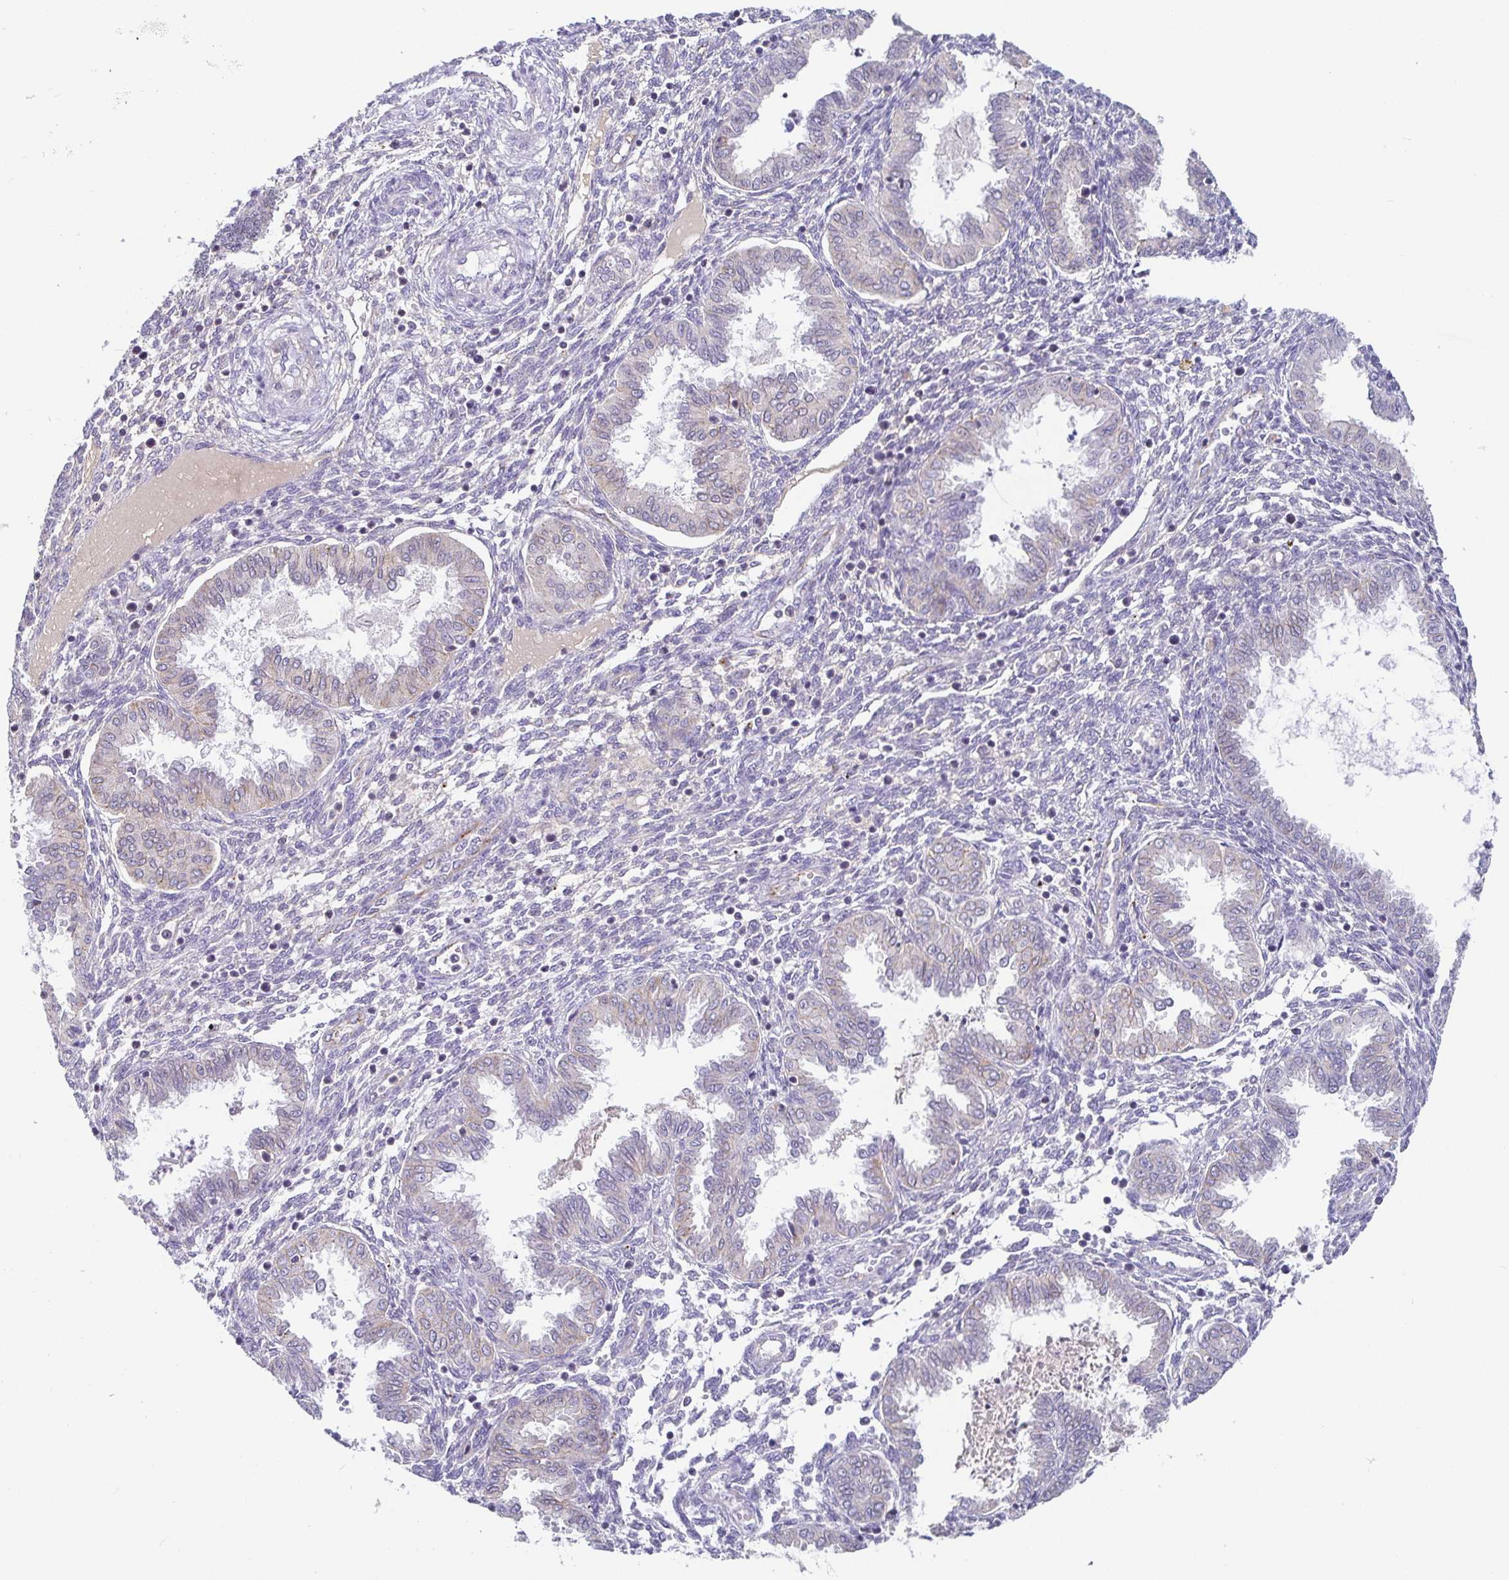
{"staining": {"intensity": "negative", "quantity": "none", "location": "none"}, "tissue": "endometrium", "cell_type": "Cells in endometrial stroma", "image_type": "normal", "snomed": [{"axis": "morphology", "description": "Normal tissue, NOS"}, {"axis": "topography", "description": "Endometrium"}], "caption": "This is a micrograph of IHC staining of benign endometrium, which shows no positivity in cells in endometrial stroma.", "gene": "PIWIL3", "patient": {"sex": "female", "age": 33}}